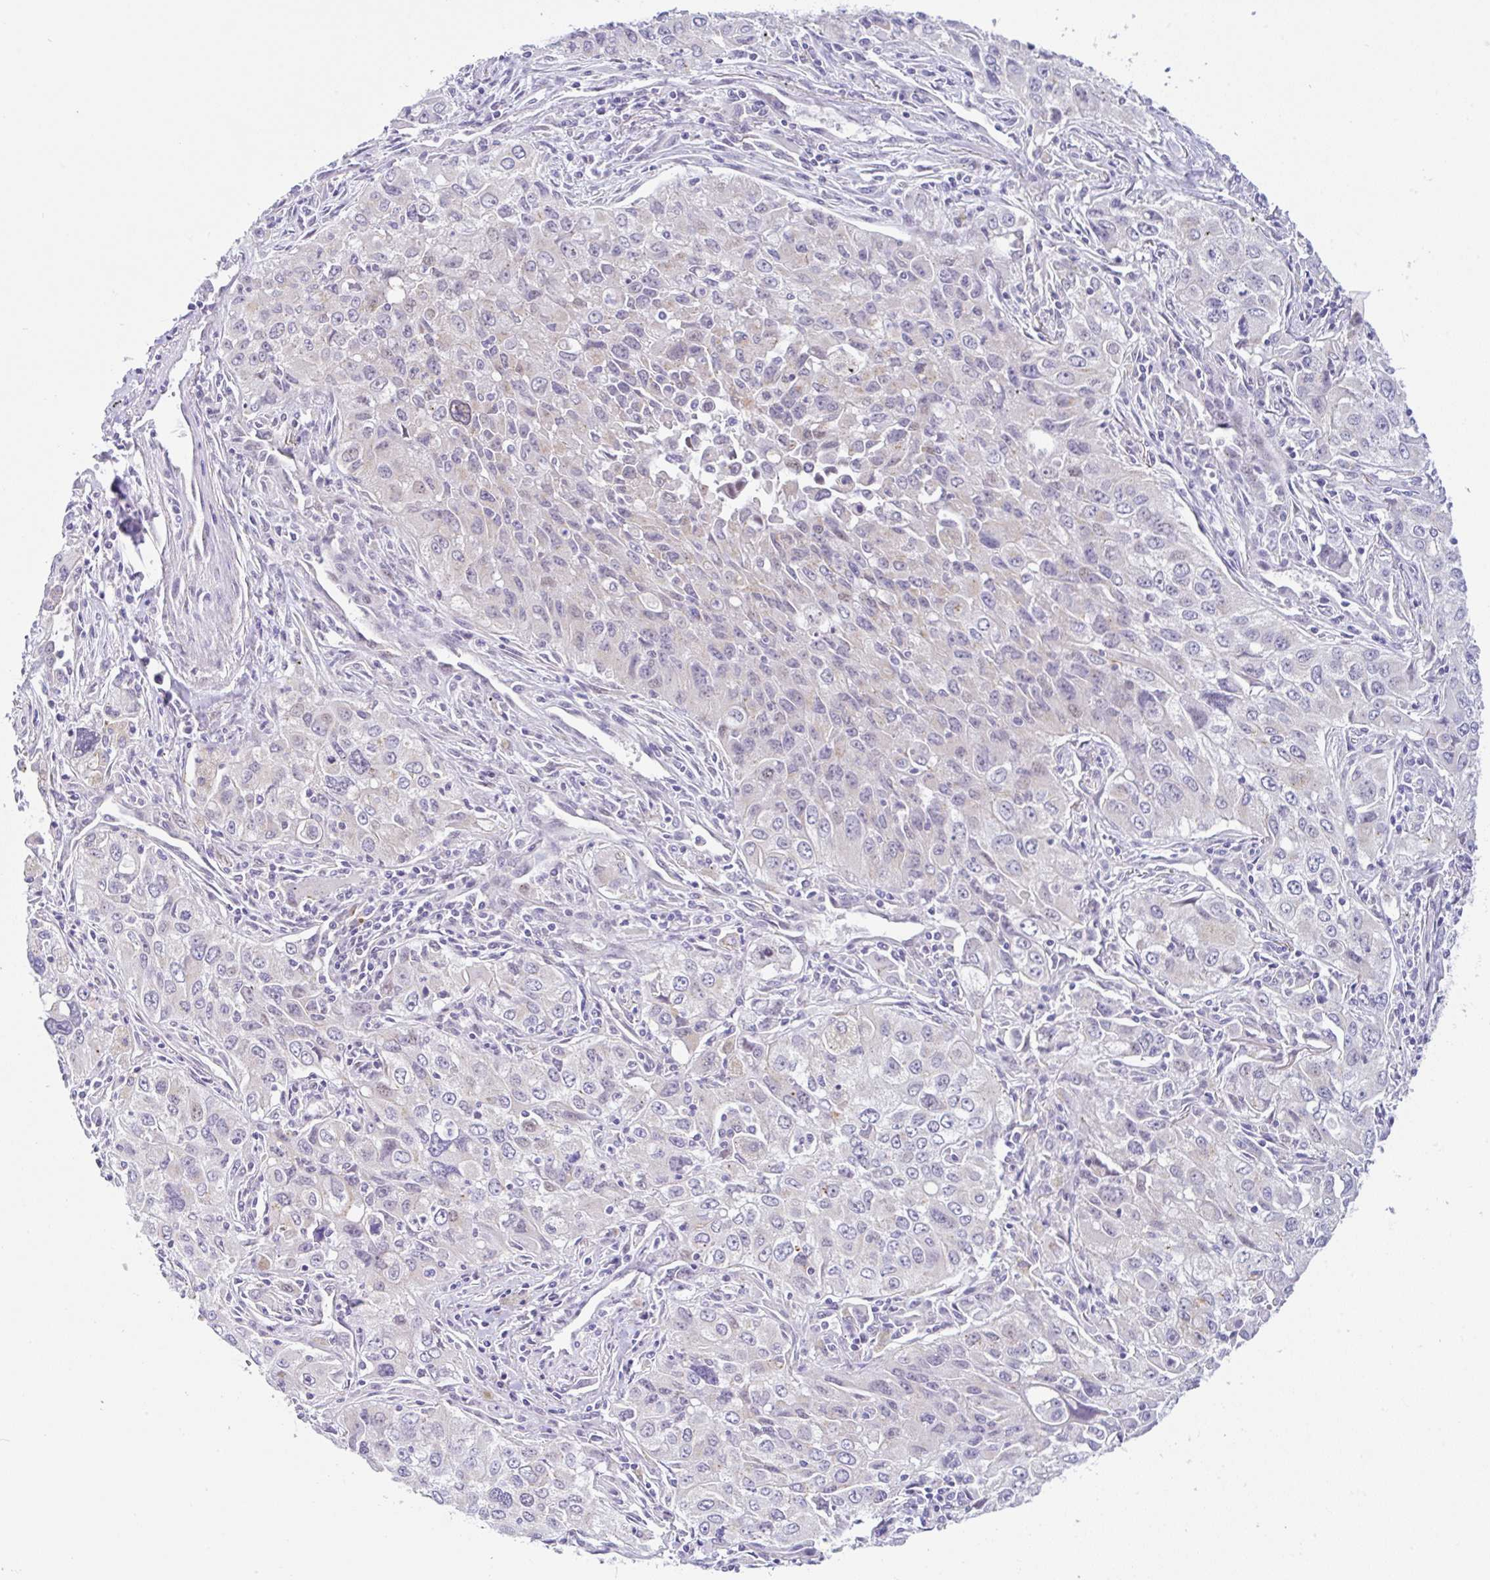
{"staining": {"intensity": "negative", "quantity": "none", "location": "none"}, "tissue": "lung cancer", "cell_type": "Tumor cells", "image_type": "cancer", "snomed": [{"axis": "morphology", "description": "Adenocarcinoma, NOS"}, {"axis": "morphology", "description": "Adenocarcinoma, metastatic, NOS"}, {"axis": "topography", "description": "Lymph node"}, {"axis": "topography", "description": "Lung"}], "caption": "Immunohistochemistry (IHC) of lung metastatic adenocarcinoma shows no staining in tumor cells. (DAB immunohistochemistry (IHC) with hematoxylin counter stain).", "gene": "CGNL1", "patient": {"sex": "female", "age": 42}}